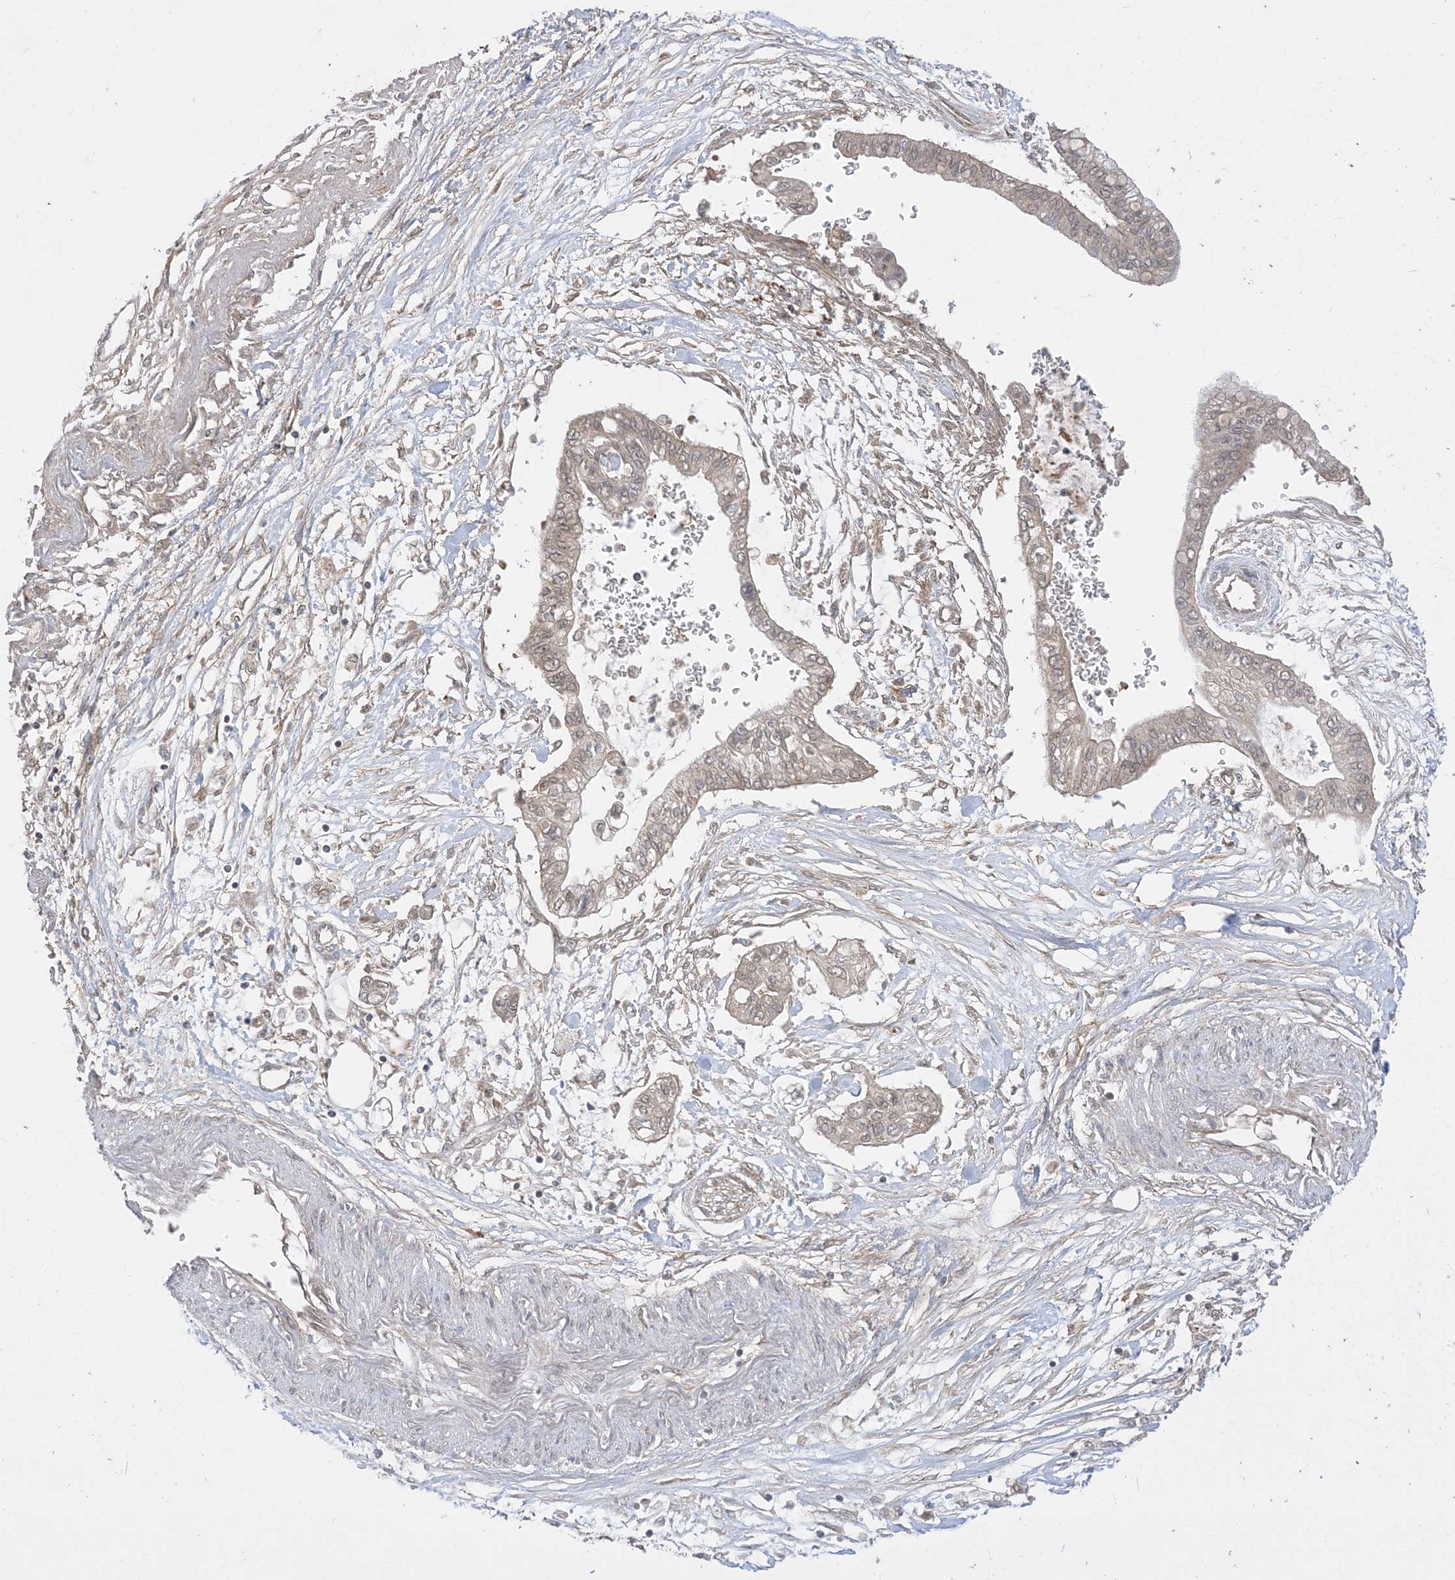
{"staining": {"intensity": "moderate", "quantity": ">75%", "location": "cytoplasmic/membranous,nuclear"}, "tissue": "pancreatic cancer", "cell_type": "Tumor cells", "image_type": "cancer", "snomed": [{"axis": "morphology", "description": "Adenocarcinoma, NOS"}, {"axis": "topography", "description": "Pancreas"}], "caption": "Pancreatic cancer tissue exhibits moderate cytoplasmic/membranous and nuclear positivity in approximately >75% of tumor cells, visualized by immunohistochemistry.", "gene": "SIRT3", "patient": {"sex": "female", "age": 77}}